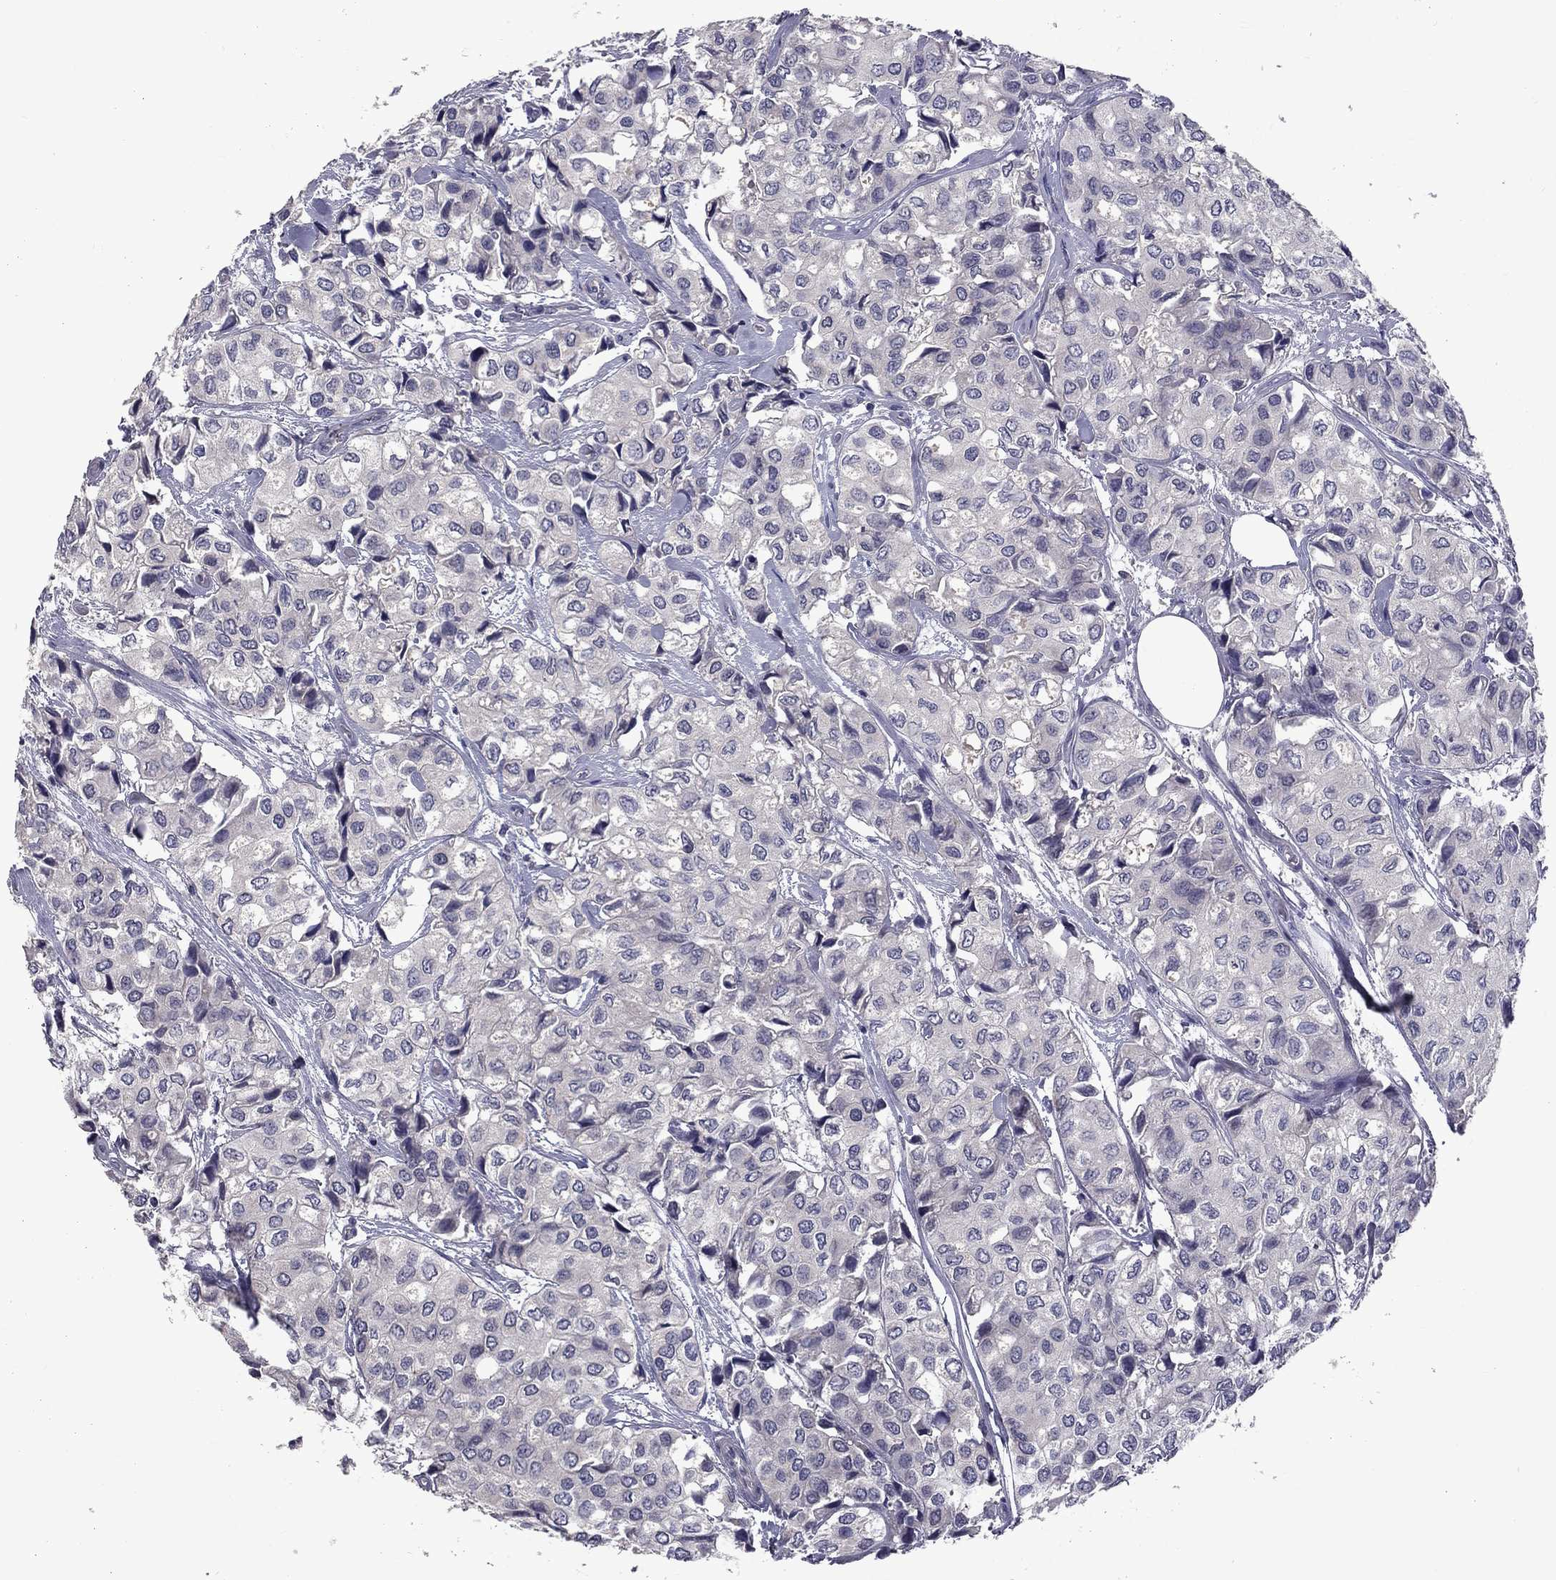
{"staining": {"intensity": "negative", "quantity": "none", "location": "none"}, "tissue": "urothelial cancer", "cell_type": "Tumor cells", "image_type": "cancer", "snomed": [{"axis": "morphology", "description": "Urothelial carcinoma, High grade"}, {"axis": "topography", "description": "Urinary bladder"}], "caption": "This is an immunohistochemistry (IHC) image of human urothelial cancer. There is no positivity in tumor cells.", "gene": "SNTA1", "patient": {"sex": "male", "age": 73}}